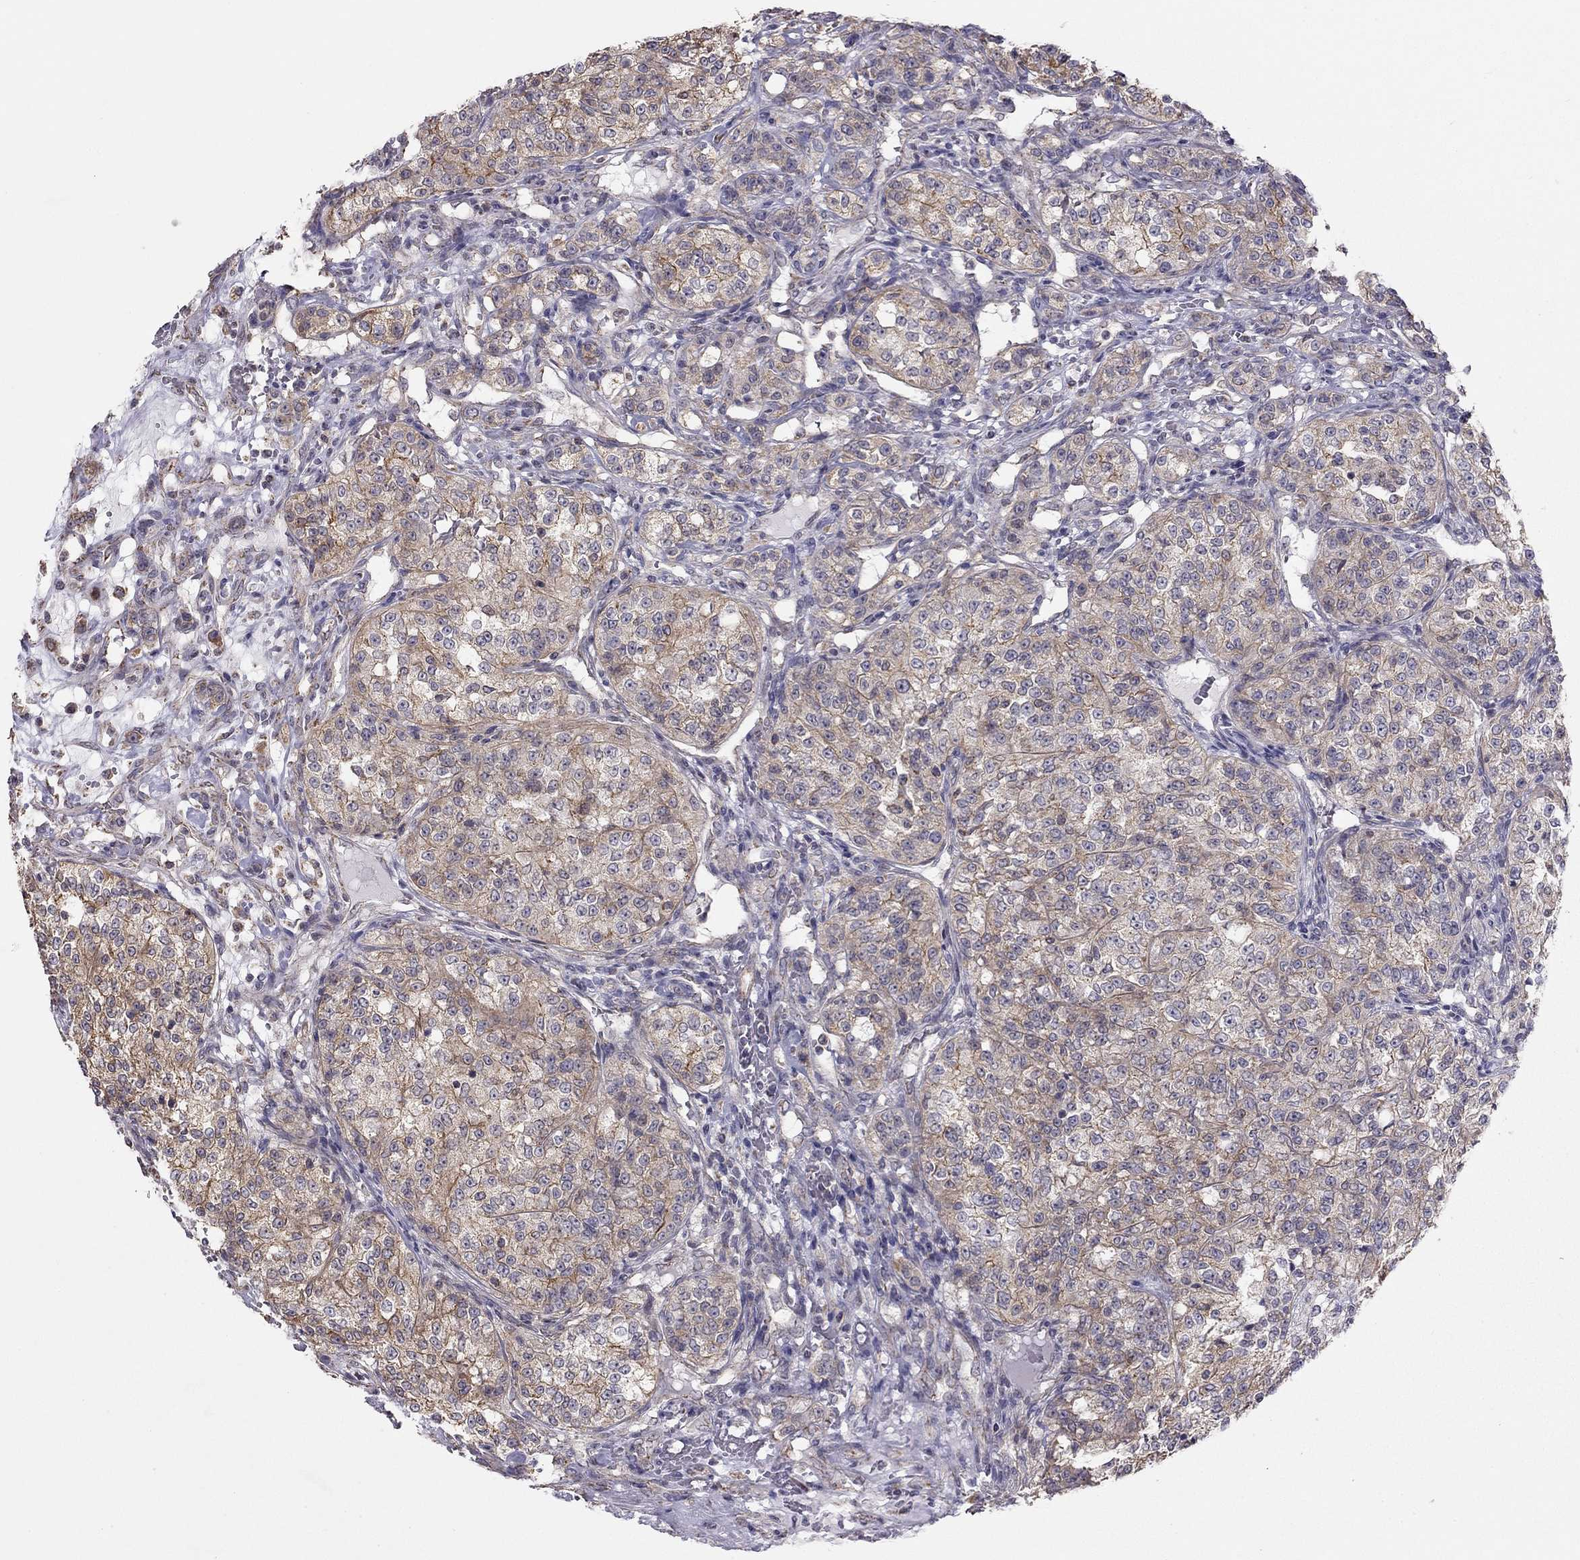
{"staining": {"intensity": "moderate", "quantity": ">75%", "location": "cytoplasmic/membranous"}, "tissue": "renal cancer", "cell_type": "Tumor cells", "image_type": "cancer", "snomed": [{"axis": "morphology", "description": "Adenocarcinoma, NOS"}, {"axis": "topography", "description": "Kidney"}], "caption": "DAB (3,3'-diaminobenzidine) immunohistochemical staining of adenocarcinoma (renal) demonstrates moderate cytoplasmic/membranous protein staining in about >75% of tumor cells.", "gene": "LRIT3", "patient": {"sex": "female", "age": 63}}